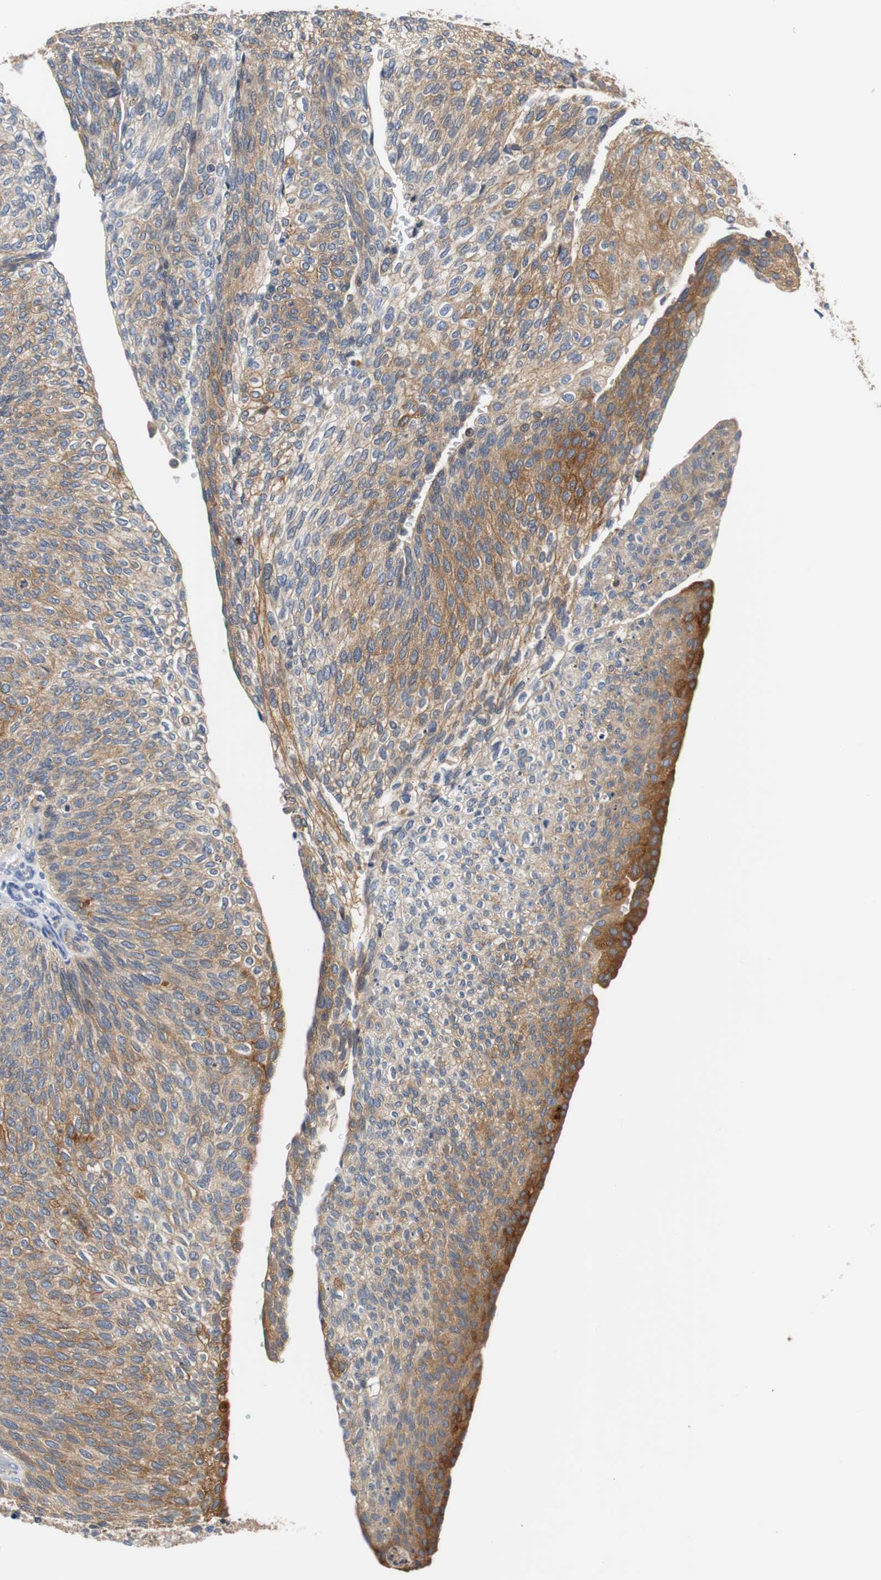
{"staining": {"intensity": "moderate", "quantity": ">75%", "location": "cytoplasmic/membranous"}, "tissue": "urothelial cancer", "cell_type": "Tumor cells", "image_type": "cancer", "snomed": [{"axis": "morphology", "description": "Urothelial carcinoma, Low grade"}, {"axis": "topography", "description": "Urinary bladder"}], "caption": "This histopathology image displays urothelial carcinoma (low-grade) stained with immunohistochemistry (IHC) to label a protein in brown. The cytoplasmic/membranous of tumor cells show moderate positivity for the protein. Nuclei are counter-stained blue.", "gene": "VAMP8", "patient": {"sex": "female", "age": 79}}